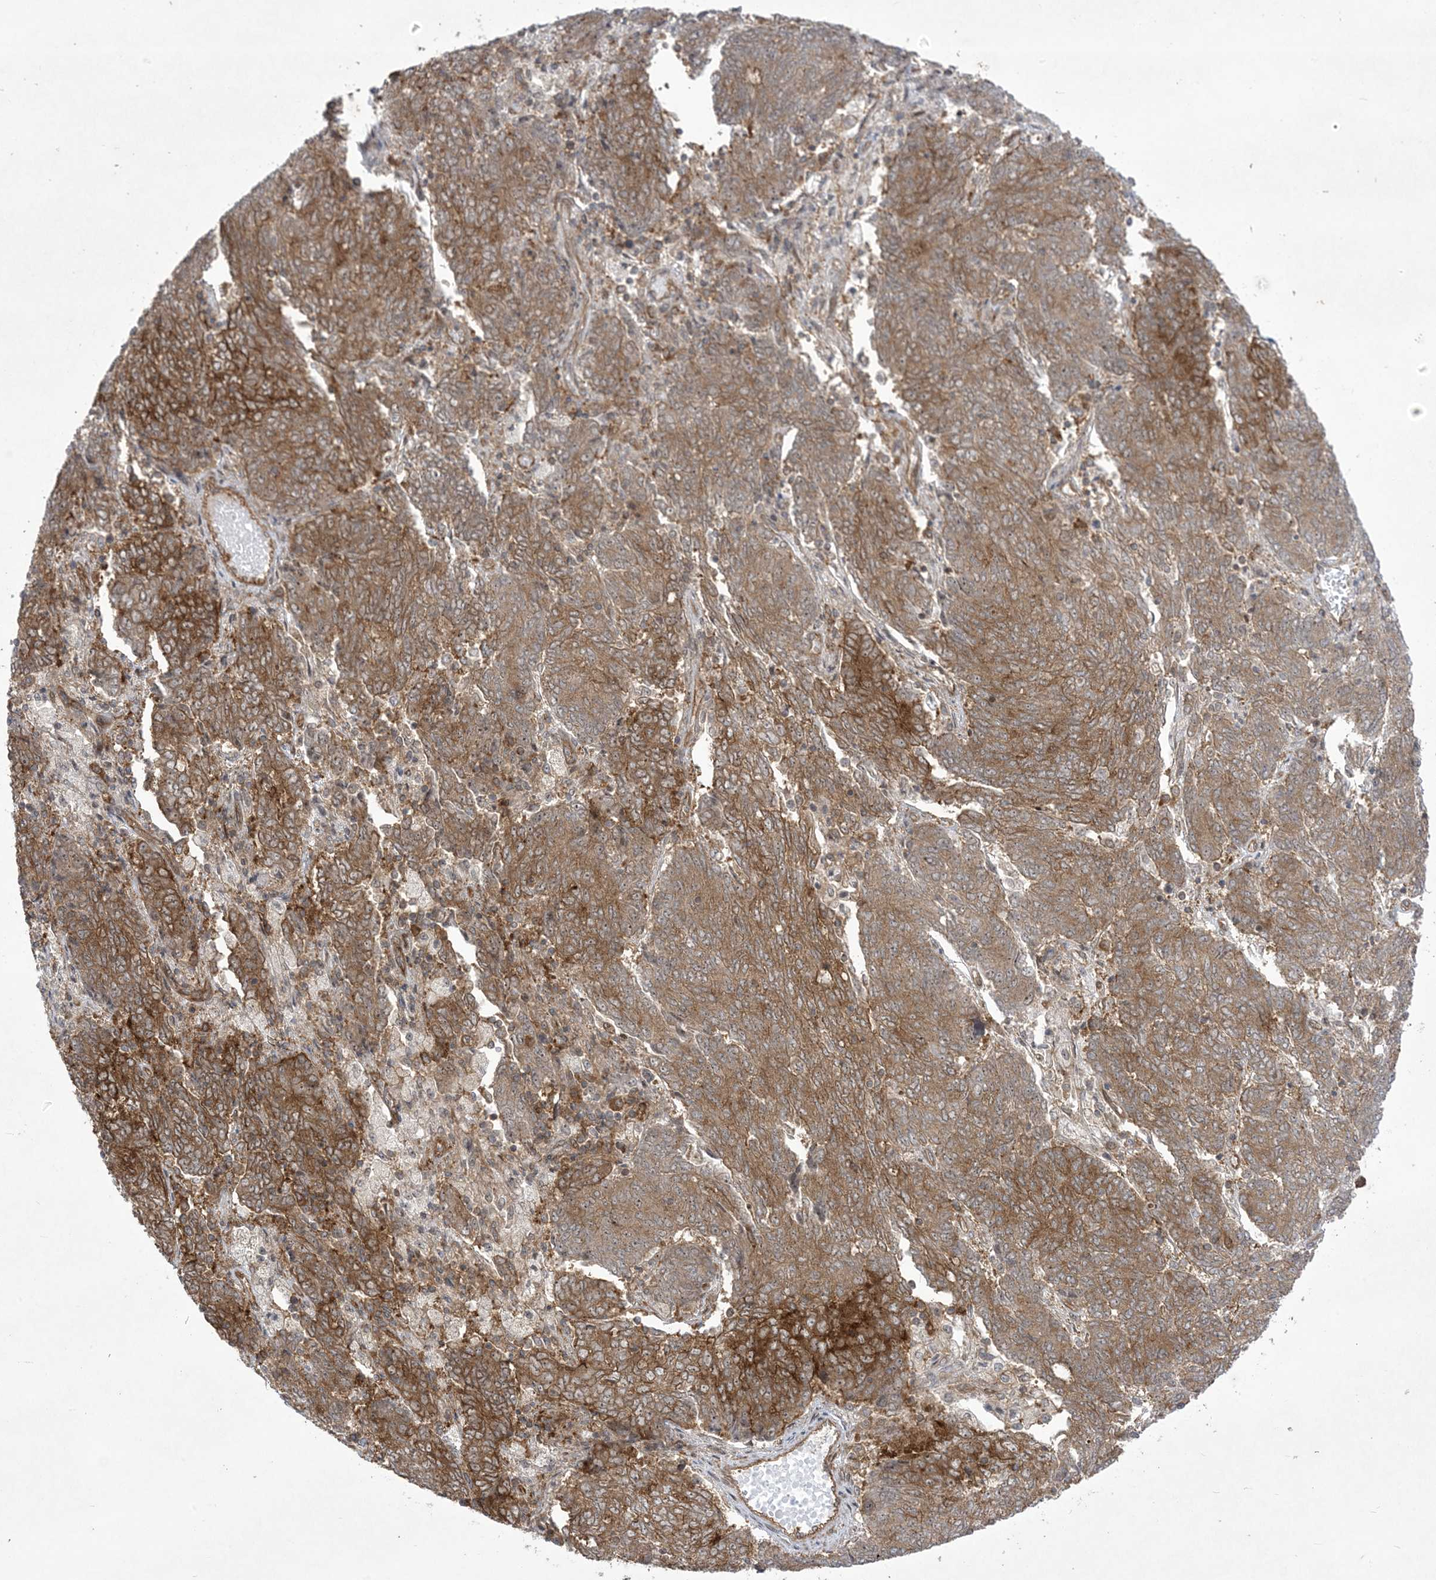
{"staining": {"intensity": "moderate", "quantity": ">75%", "location": "cytoplasmic/membranous,nuclear"}, "tissue": "endometrial cancer", "cell_type": "Tumor cells", "image_type": "cancer", "snomed": [{"axis": "morphology", "description": "Adenocarcinoma, NOS"}, {"axis": "topography", "description": "Endometrium"}], "caption": "Adenocarcinoma (endometrial) stained for a protein (brown) shows moderate cytoplasmic/membranous and nuclear positive staining in approximately >75% of tumor cells.", "gene": "SOGA3", "patient": {"sex": "female", "age": 80}}